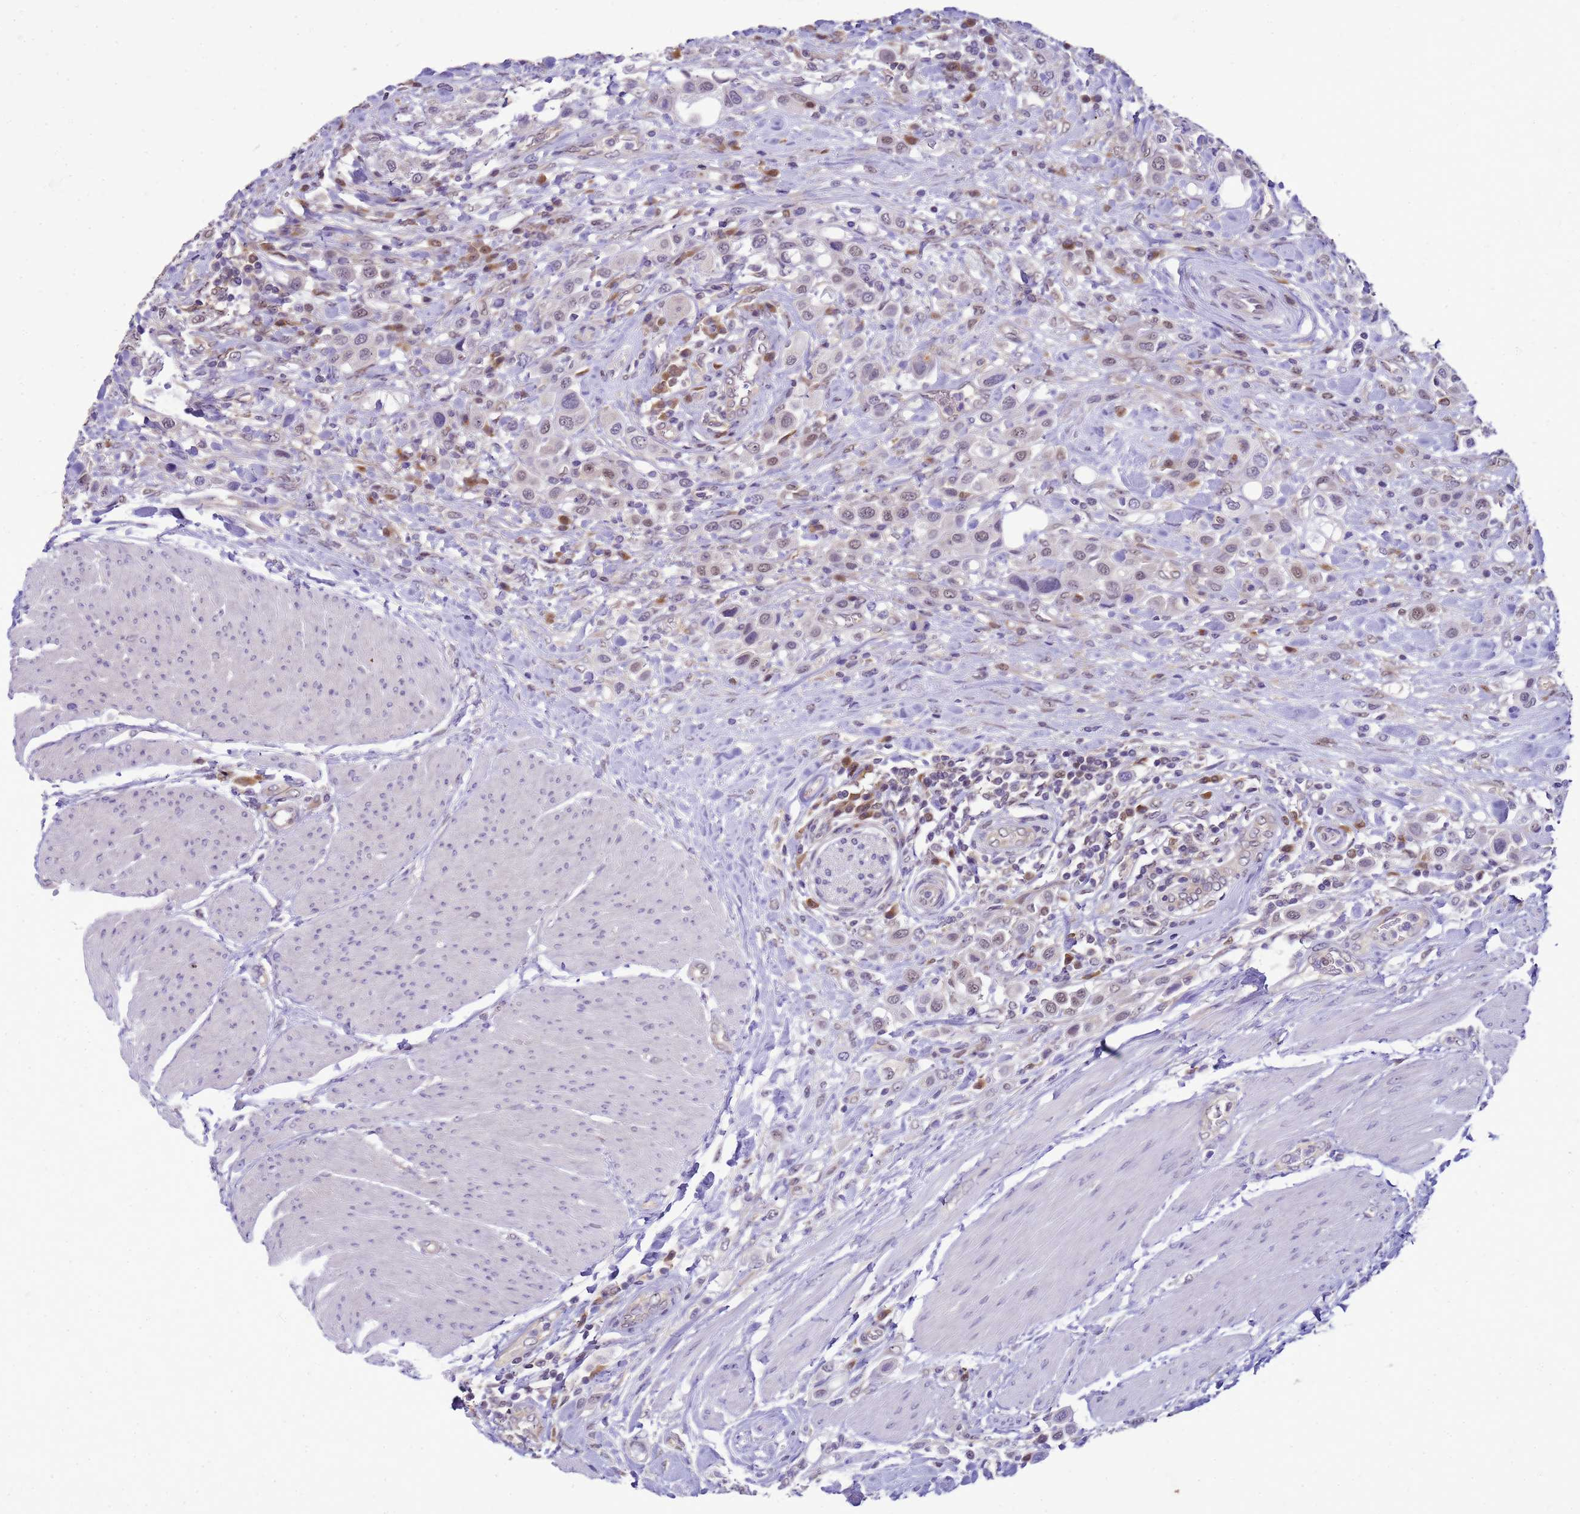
{"staining": {"intensity": "weak", "quantity": "25%-75%", "location": "nuclear"}, "tissue": "urothelial cancer", "cell_type": "Tumor cells", "image_type": "cancer", "snomed": [{"axis": "morphology", "description": "Urothelial carcinoma, High grade"}, {"axis": "topography", "description": "Urinary bladder"}], "caption": "Tumor cells show weak nuclear positivity in about 25%-75% of cells in urothelial cancer.", "gene": "DDI2", "patient": {"sex": "male", "age": 50}}